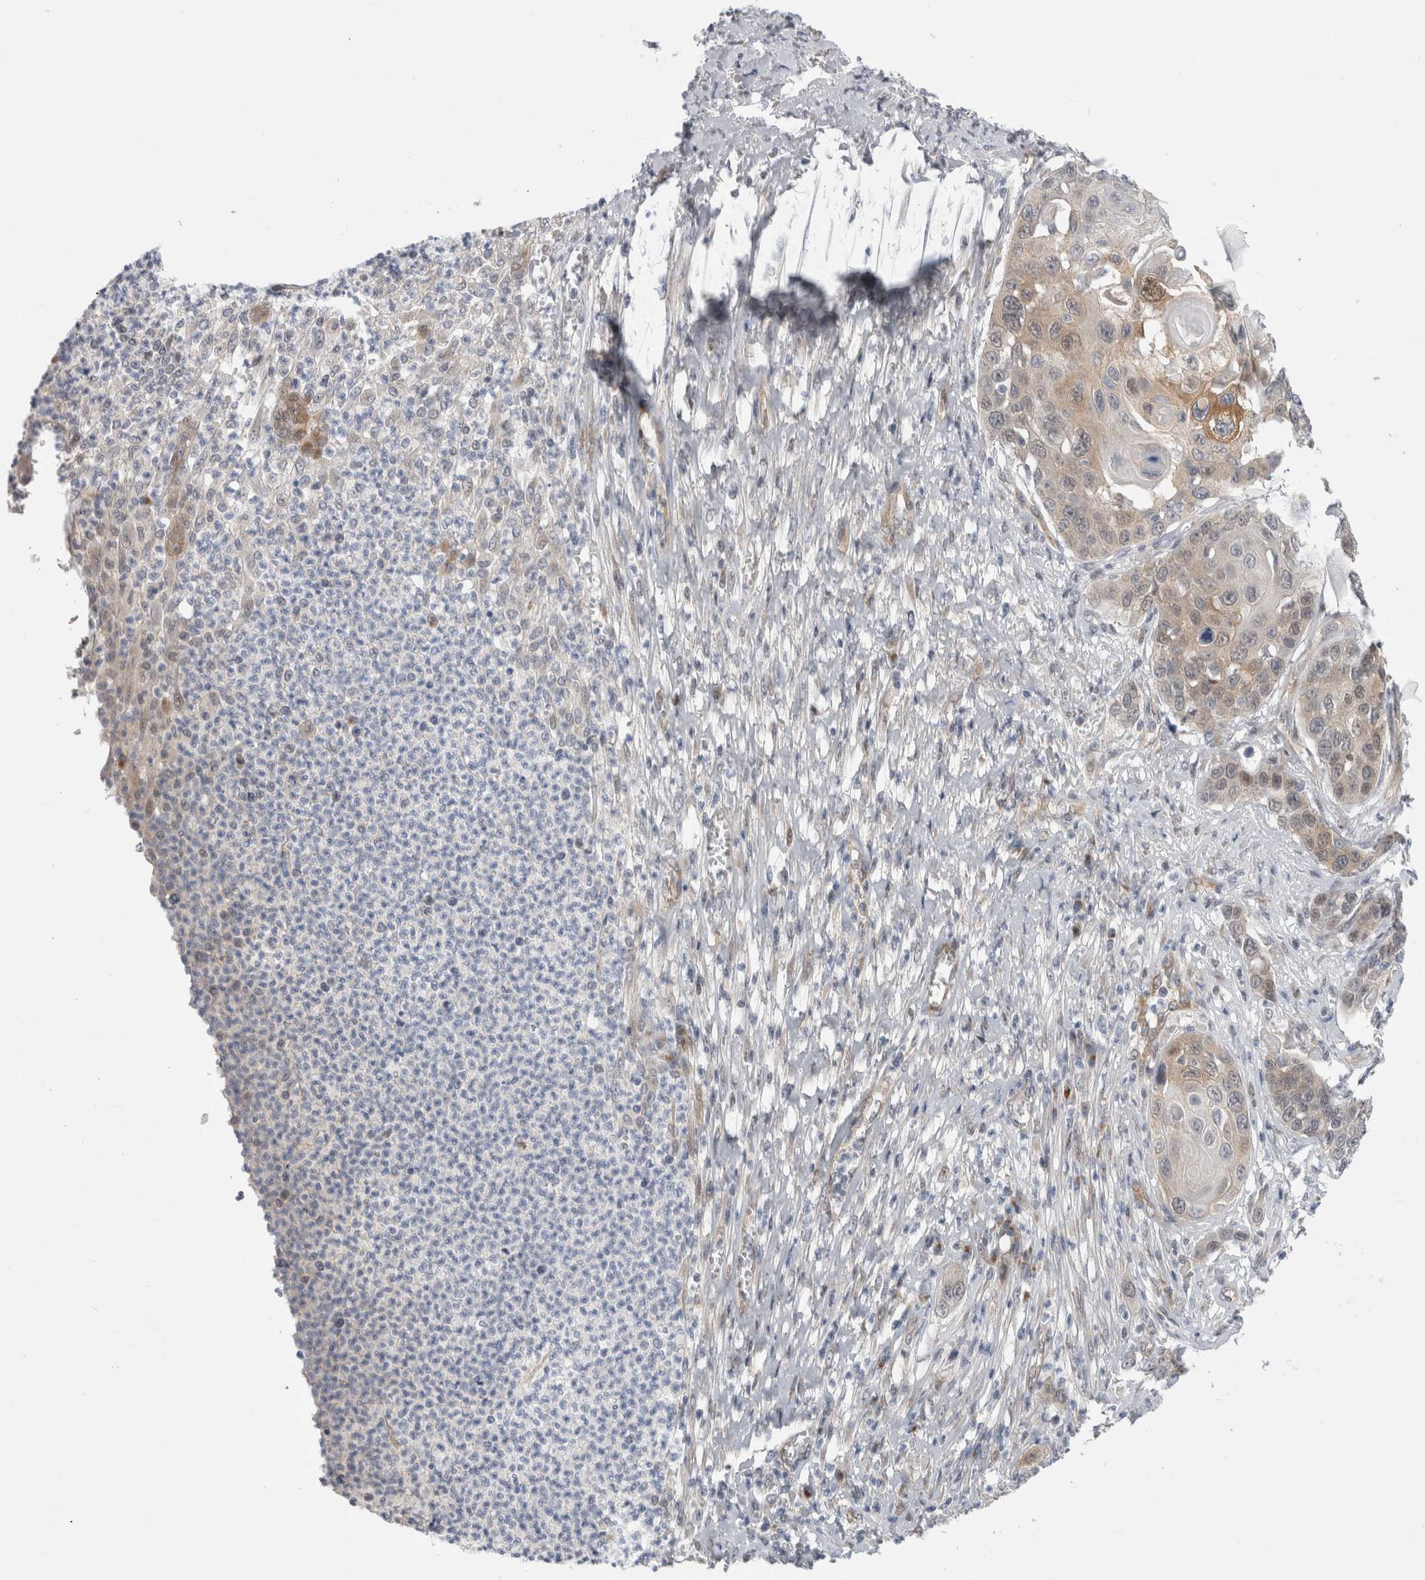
{"staining": {"intensity": "moderate", "quantity": ">75%", "location": "cytoplasmic/membranous,nuclear"}, "tissue": "skin cancer", "cell_type": "Tumor cells", "image_type": "cancer", "snomed": [{"axis": "morphology", "description": "Squamous cell carcinoma, NOS"}, {"axis": "topography", "description": "Skin"}], "caption": "IHC (DAB) staining of human skin cancer demonstrates moderate cytoplasmic/membranous and nuclear protein positivity in approximately >75% of tumor cells.", "gene": "TAFA5", "patient": {"sex": "male", "age": 55}}